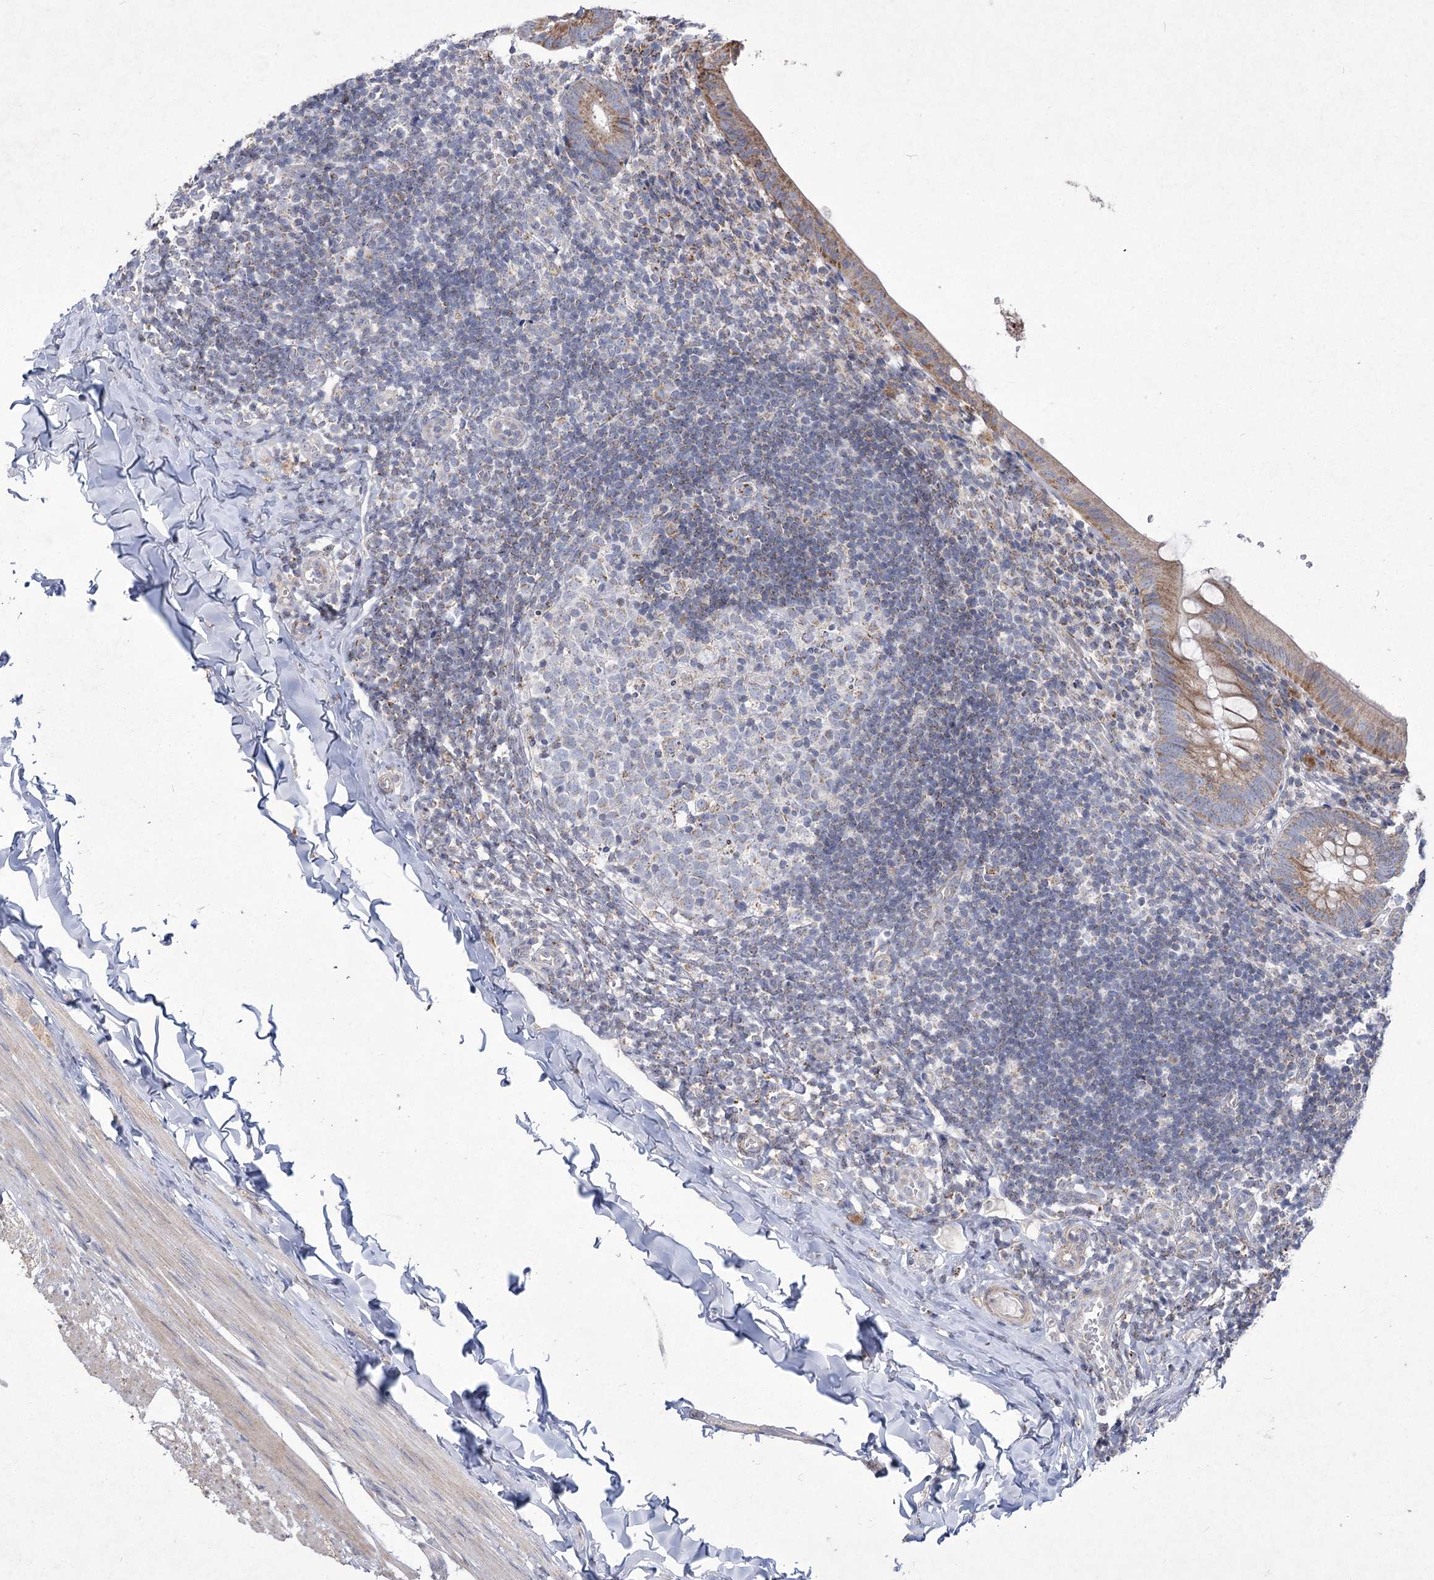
{"staining": {"intensity": "moderate", "quantity": ">75%", "location": "cytoplasmic/membranous"}, "tissue": "appendix", "cell_type": "Glandular cells", "image_type": "normal", "snomed": [{"axis": "morphology", "description": "Normal tissue, NOS"}, {"axis": "topography", "description": "Appendix"}], "caption": "DAB immunohistochemical staining of normal human appendix exhibits moderate cytoplasmic/membranous protein expression in approximately >75% of glandular cells.", "gene": "PDHB", "patient": {"sex": "male", "age": 8}}